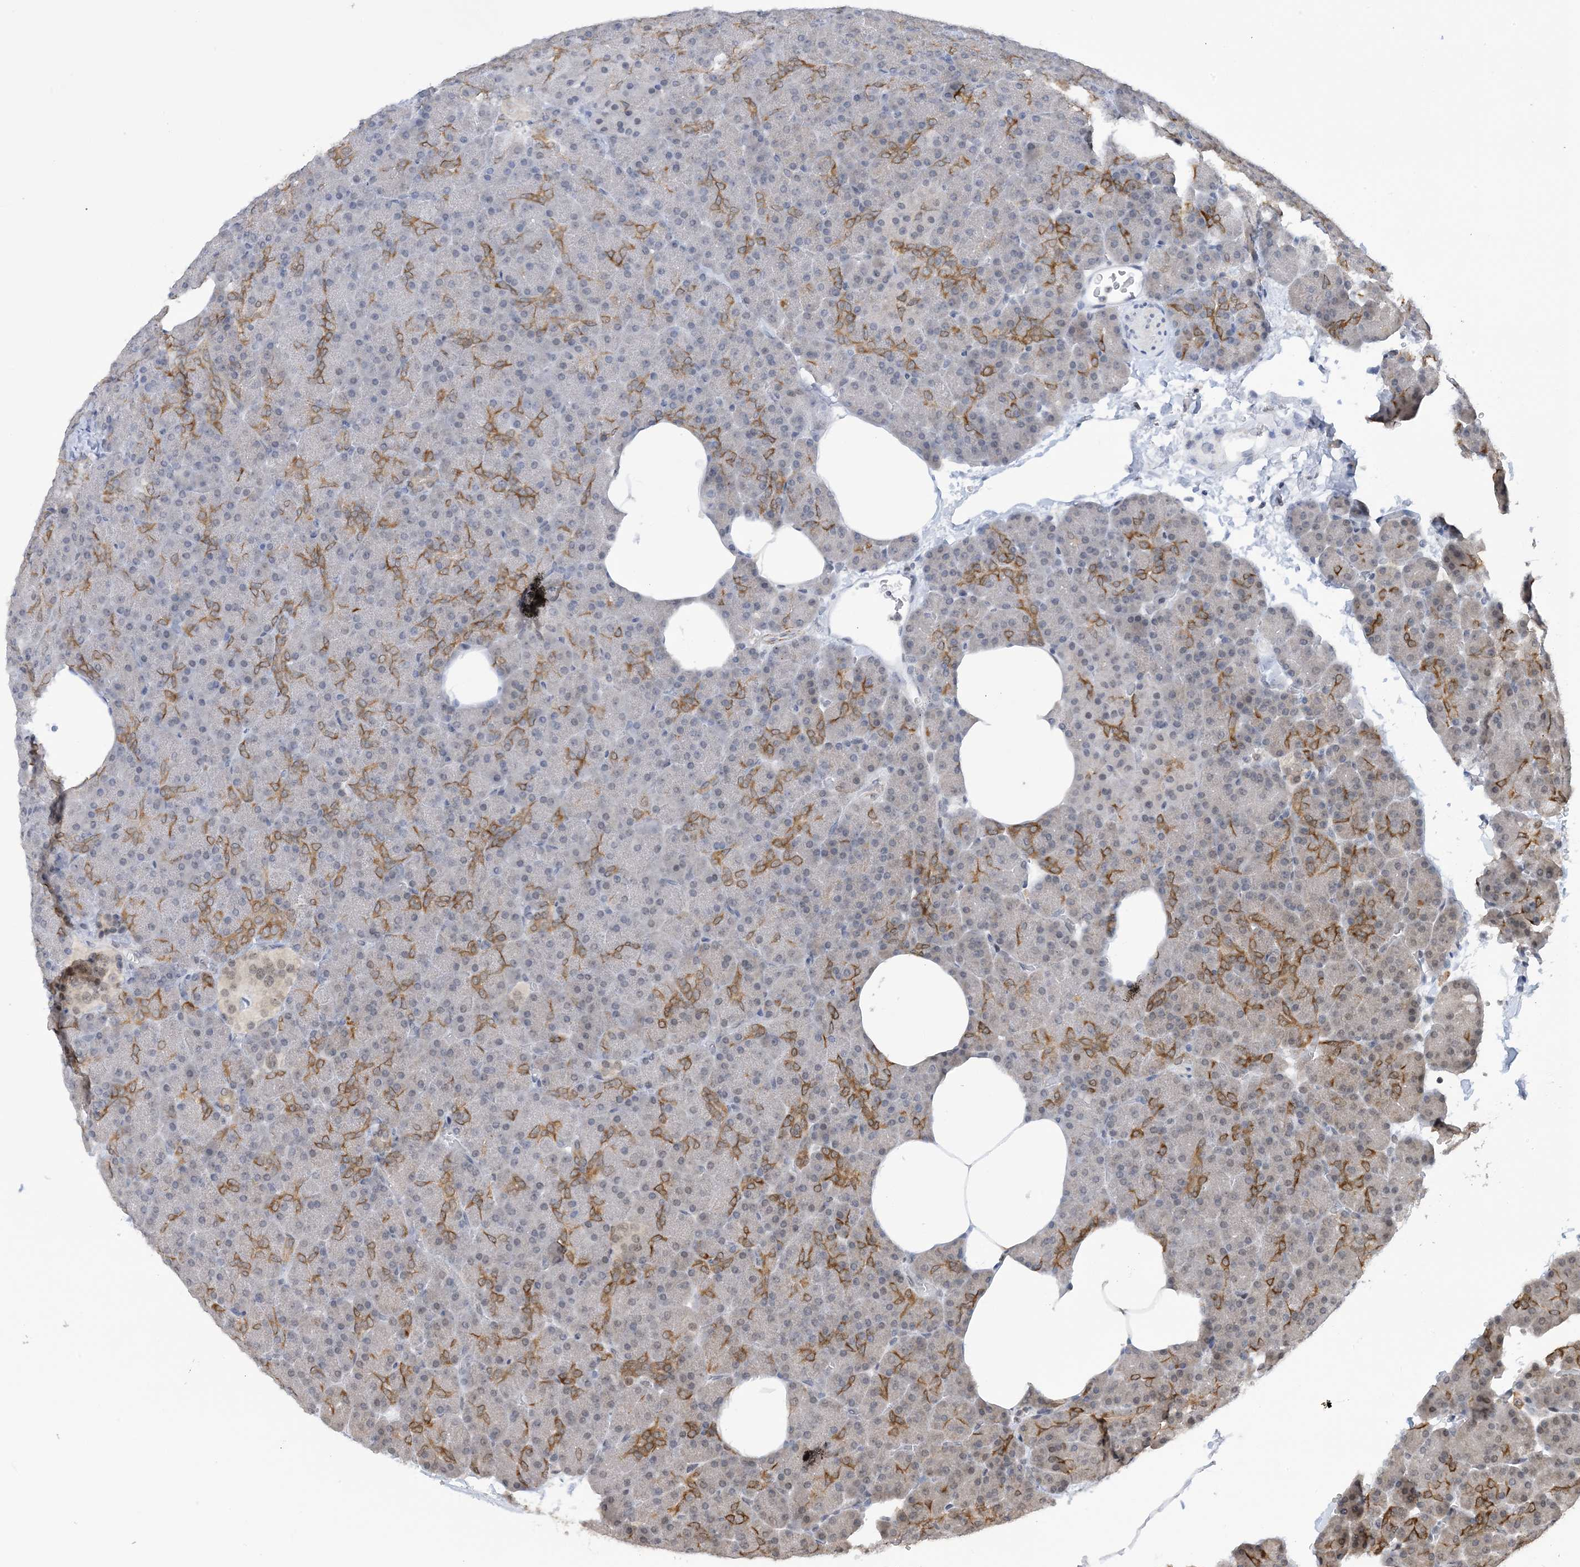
{"staining": {"intensity": "moderate", "quantity": "<25%", "location": "cytoplasmic/membranous"}, "tissue": "pancreas", "cell_type": "Exocrine glandular cells", "image_type": "normal", "snomed": [{"axis": "morphology", "description": "Normal tissue, NOS"}, {"axis": "morphology", "description": "Carcinoid, malignant, NOS"}, {"axis": "topography", "description": "Pancreas"}], "caption": "DAB (3,3'-diaminobenzidine) immunohistochemical staining of normal pancreas reveals moderate cytoplasmic/membranous protein staining in about <25% of exocrine glandular cells. (DAB (3,3'-diaminobenzidine) = brown stain, brightfield microscopy at high magnification).", "gene": "ACYP2", "patient": {"sex": "female", "age": 35}}